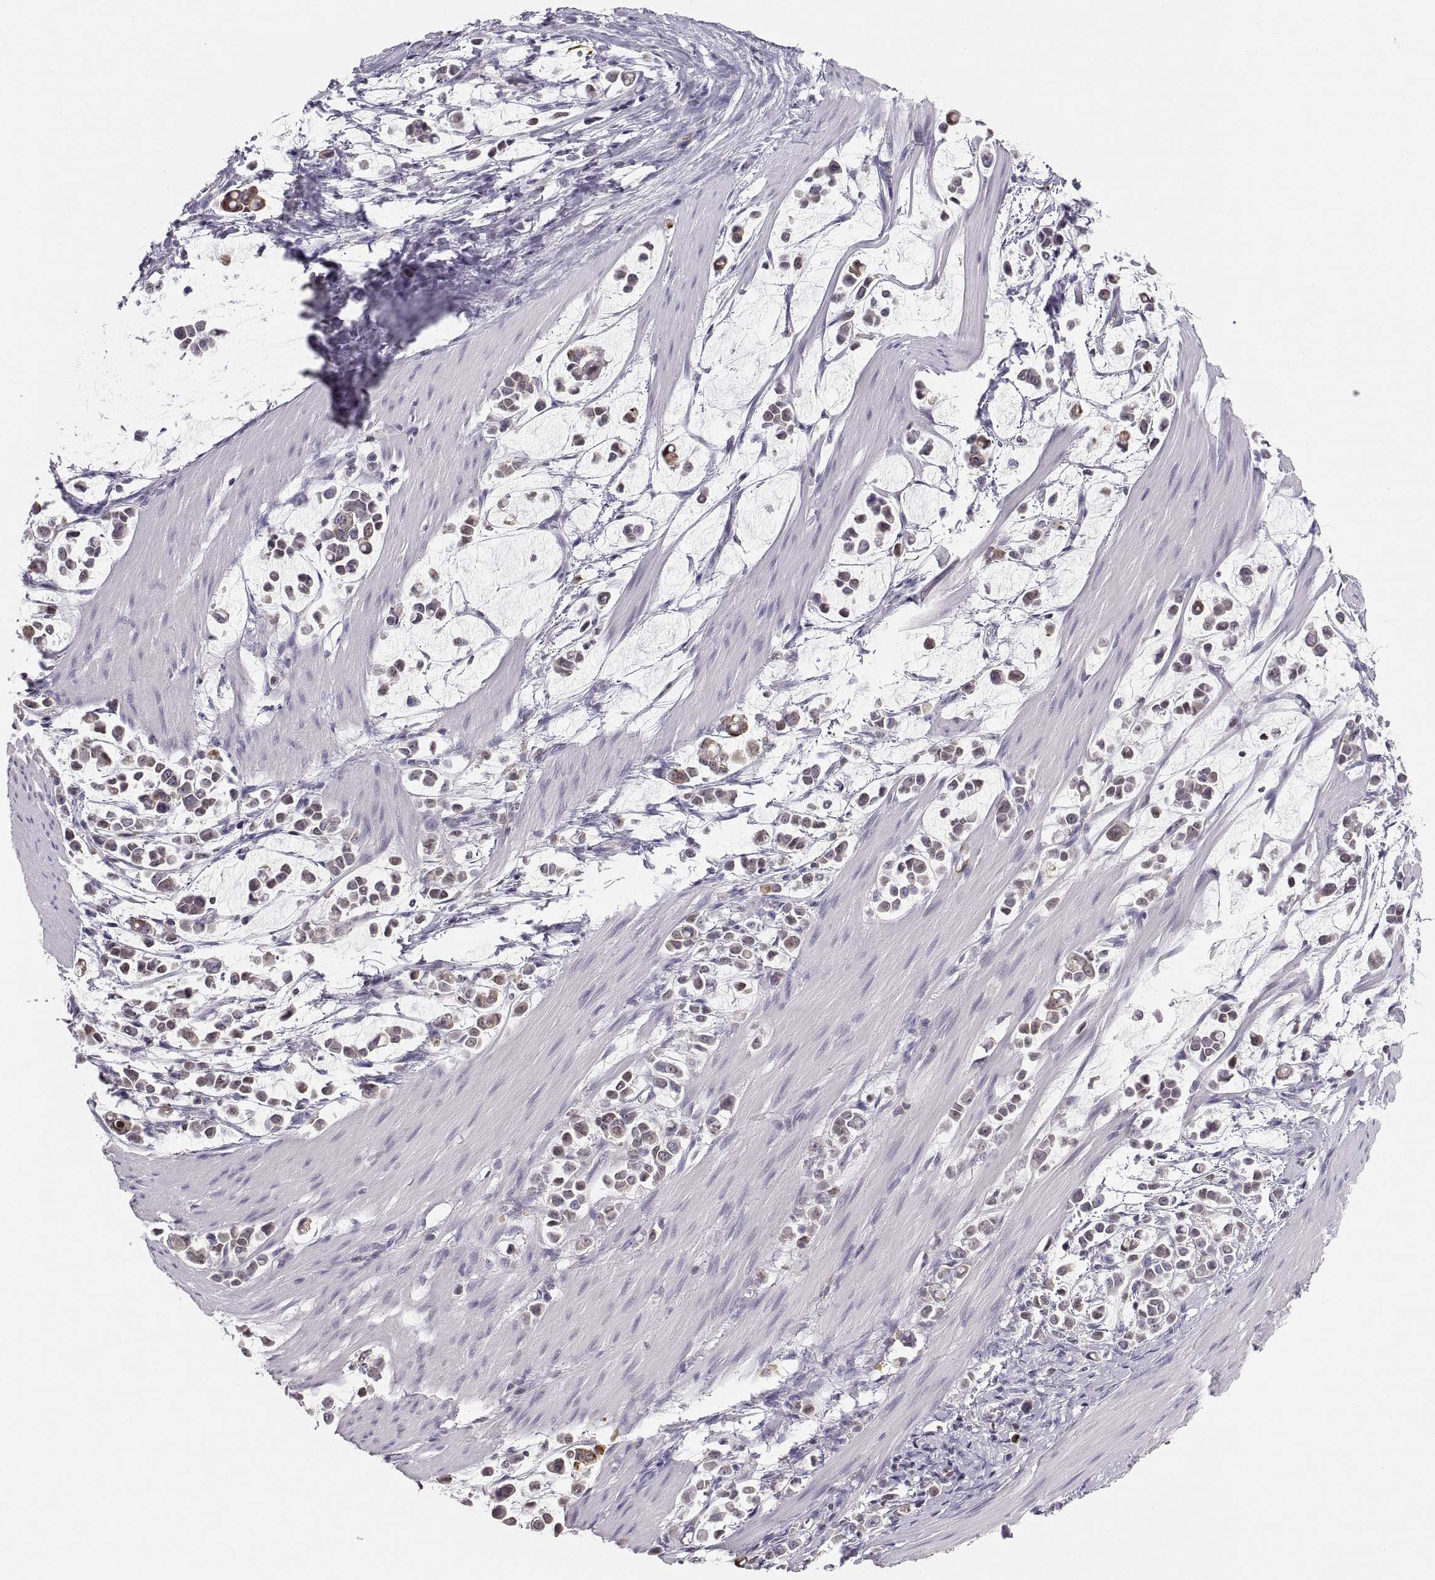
{"staining": {"intensity": "moderate", "quantity": "25%-75%", "location": "cytoplasmic/membranous"}, "tissue": "stomach cancer", "cell_type": "Tumor cells", "image_type": "cancer", "snomed": [{"axis": "morphology", "description": "Adenocarcinoma, NOS"}, {"axis": "topography", "description": "Stomach"}], "caption": "Immunohistochemical staining of stomach cancer demonstrates medium levels of moderate cytoplasmic/membranous expression in about 25%-75% of tumor cells. (DAB (3,3'-diaminobenzidine) = brown stain, brightfield microscopy at high magnification).", "gene": "ERO1A", "patient": {"sex": "male", "age": 82}}